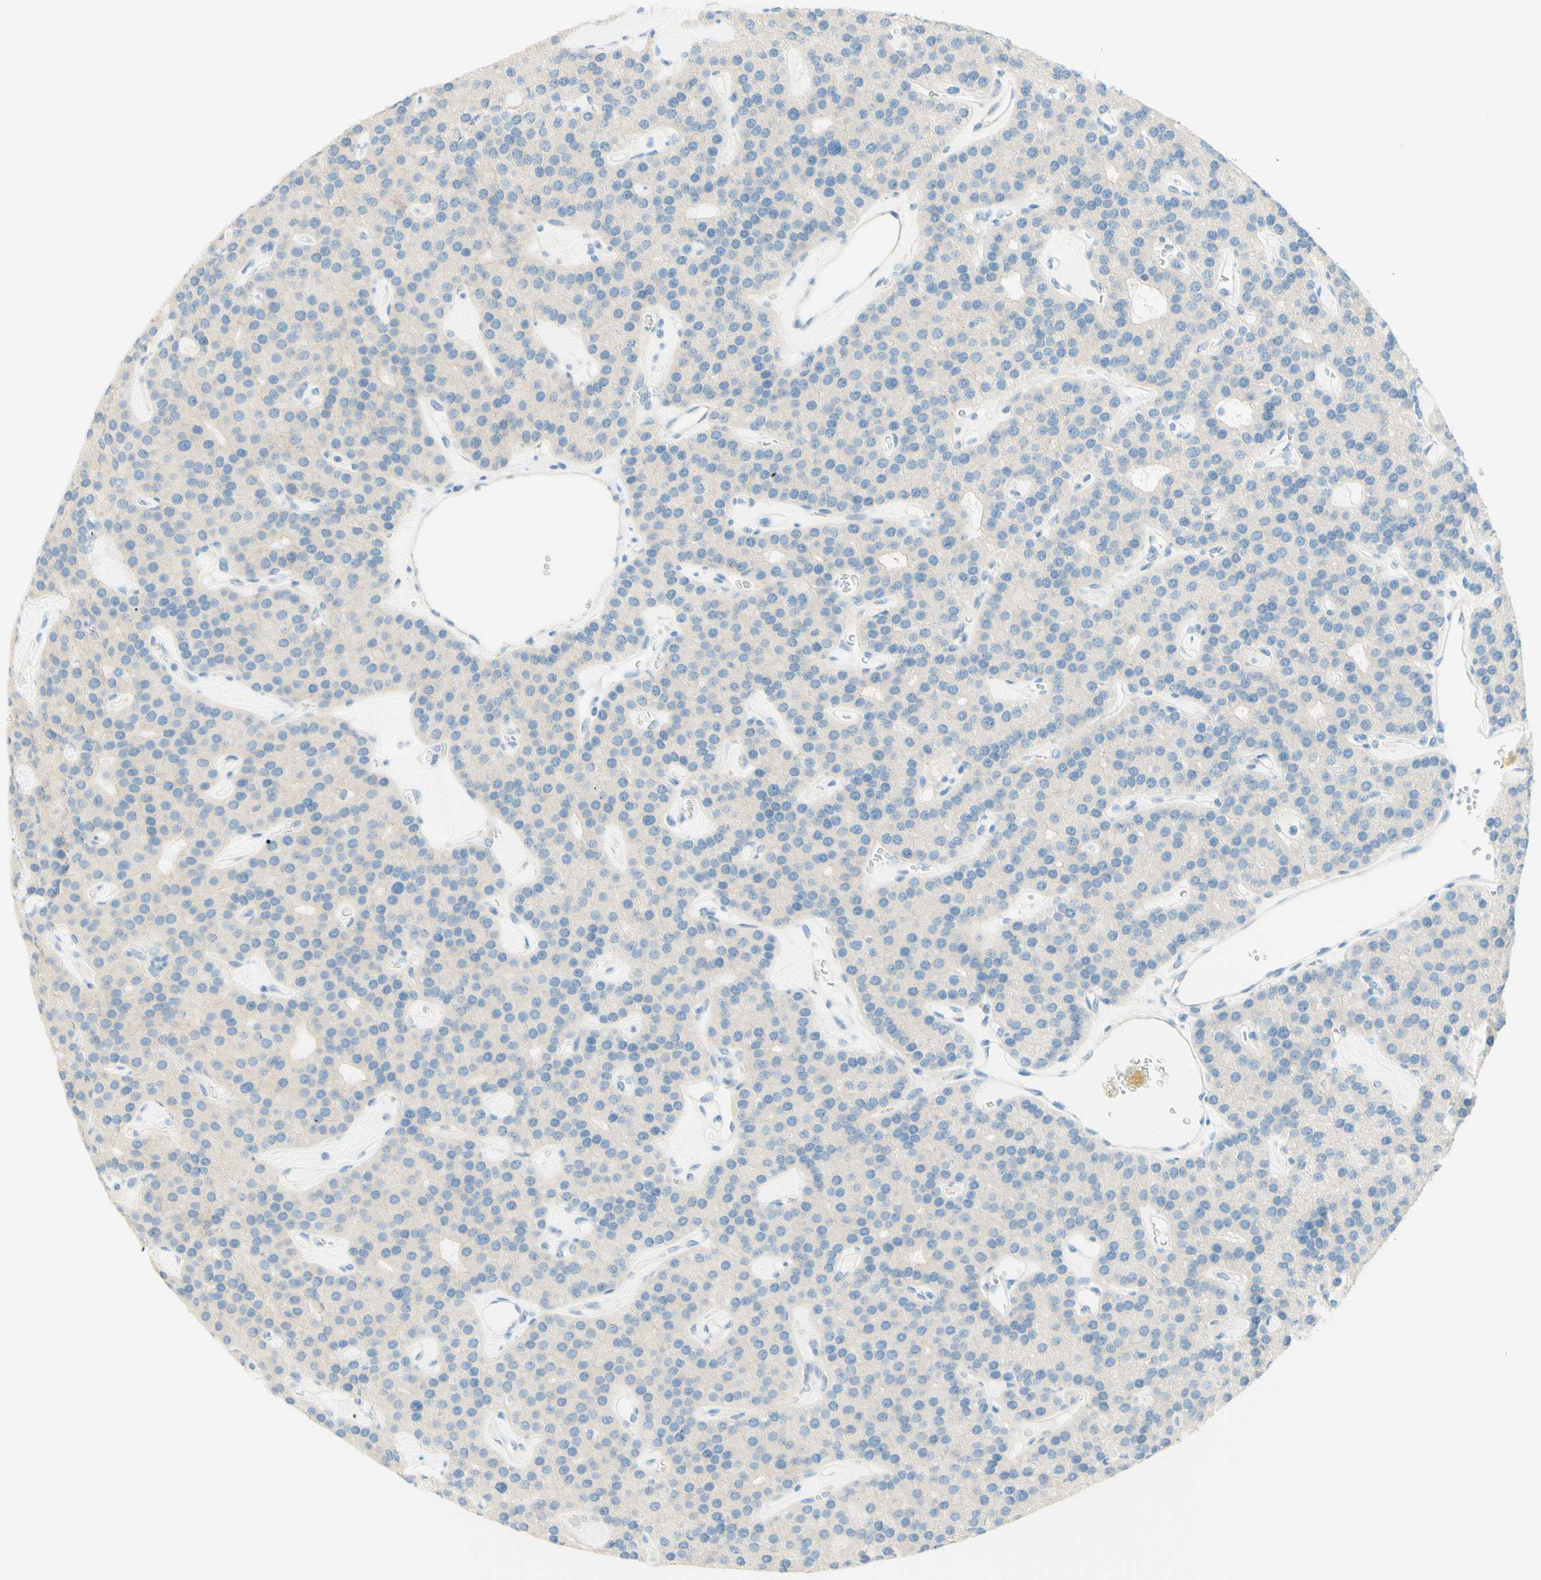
{"staining": {"intensity": "negative", "quantity": "none", "location": "none"}, "tissue": "parathyroid gland", "cell_type": "Glandular cells", "image_type": "normal", "snomed": [{"axis": "morphology", "description": "Normal tissue, NOS"}, {"axis": "morphology", "description": "Adenoma, NOS"}, {"axis": "topography", "description": "Parathyroid gland"}], "caption": "This is an immunohistochemistry (IHC) micrograph of benign parathyroid gland. There is no staining in glandular cells.", "gene": "TMEM132D", "patient": {"sex": "female", "age": 86}}